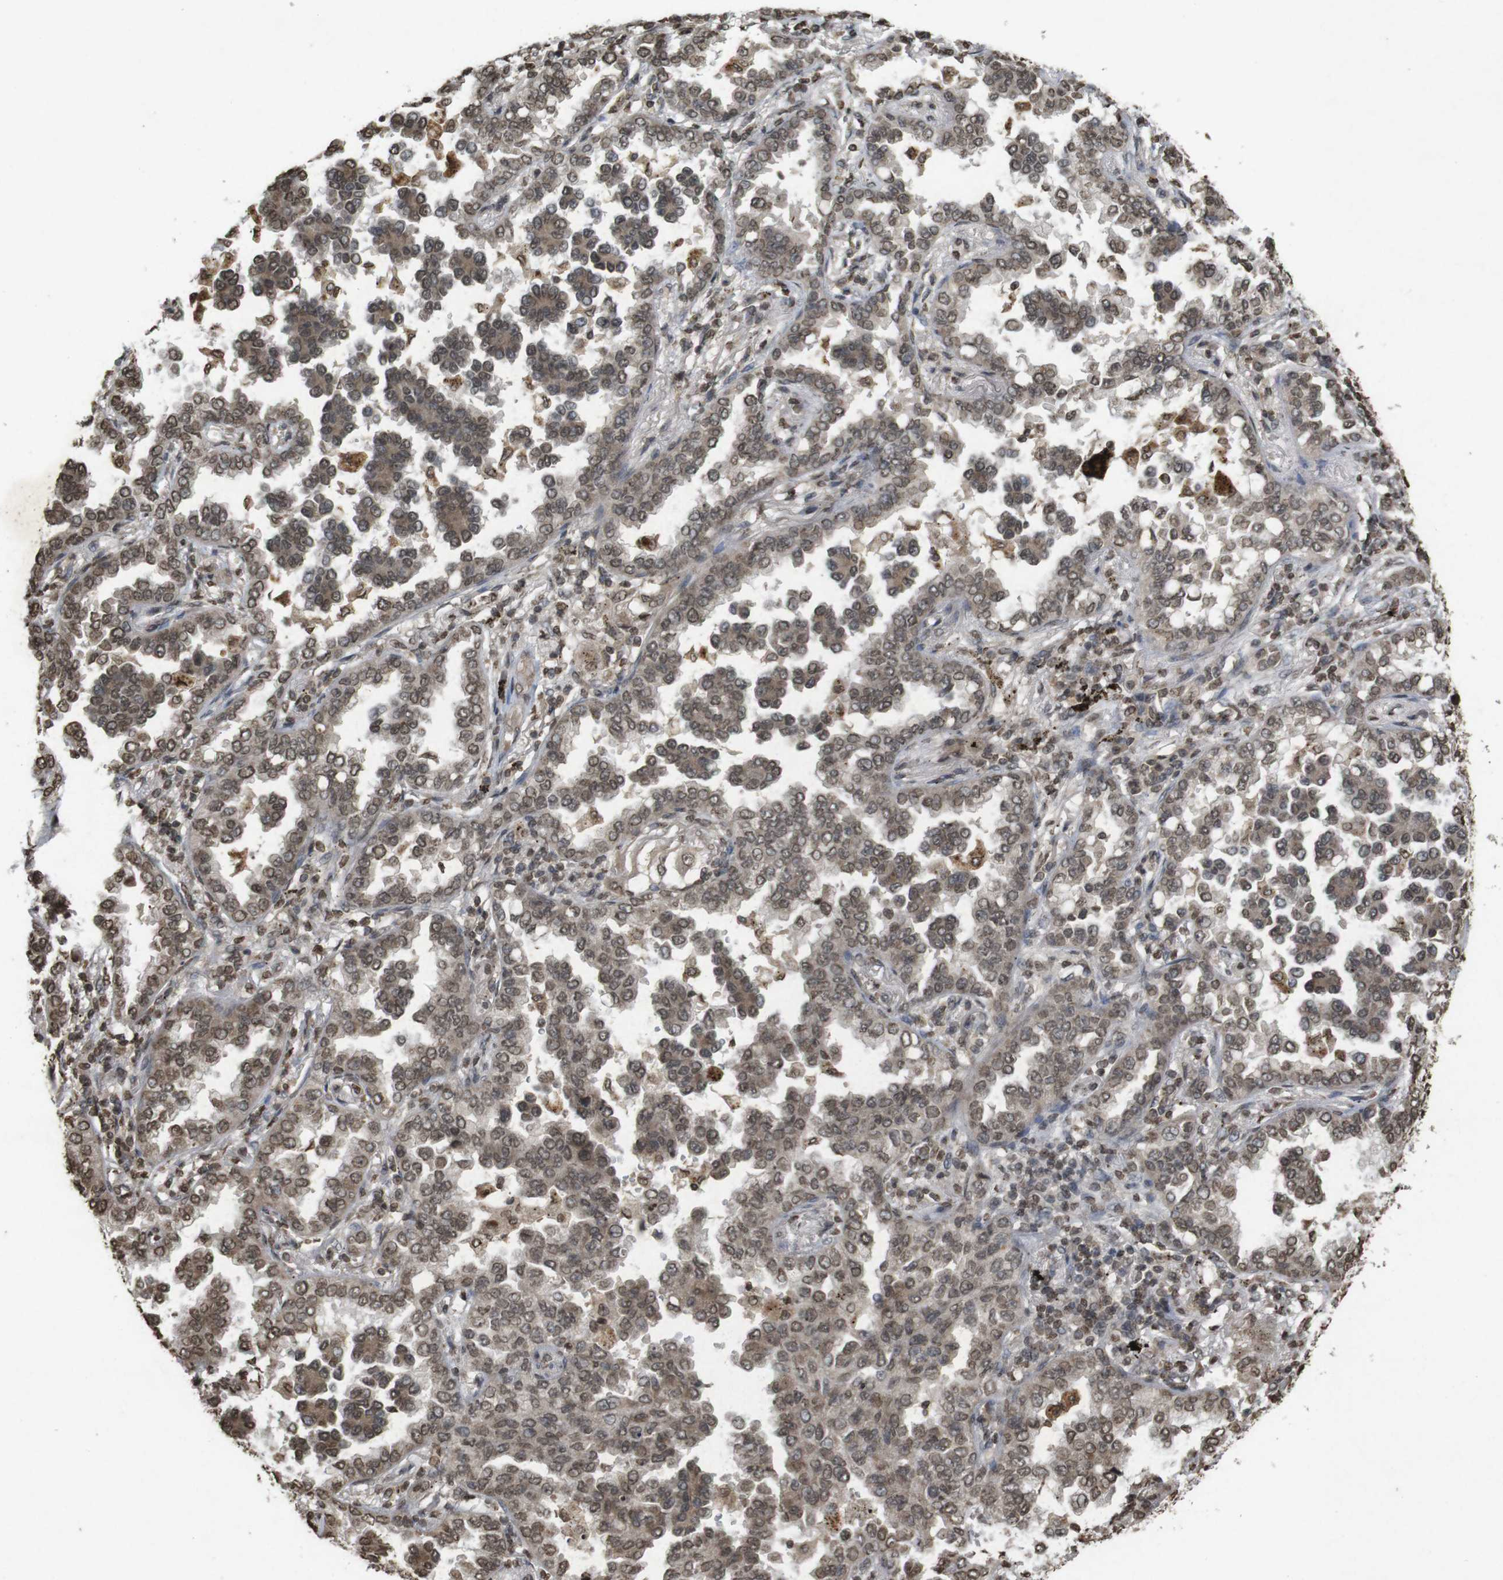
{"staining": {"intensity": "moderate", "quantity": ">75%", "location": "cytoplasmic/membranous,nuclear"}, "tissue": "lung cancer", "cell_type": "Tumor cells", "image_type": "cancer", "snomed": [{"axis": "morphology", "description": "Normal tissue, NOS"}, {"axis": "morphology", "description": "Adenocarcinoma, NOS"}, {"axis": "topography", "description": "Lung"}], "caption": "Protein staining demonstrates moderate cytoplasmic/membranous and nuclear expression in about >75% of tumor cells in lung cancer. (brown staining indicates protein expression, while blue staining denotes nuclei).", "gene": "ORC4", "patient": {"sex": "male", "age": 59}}